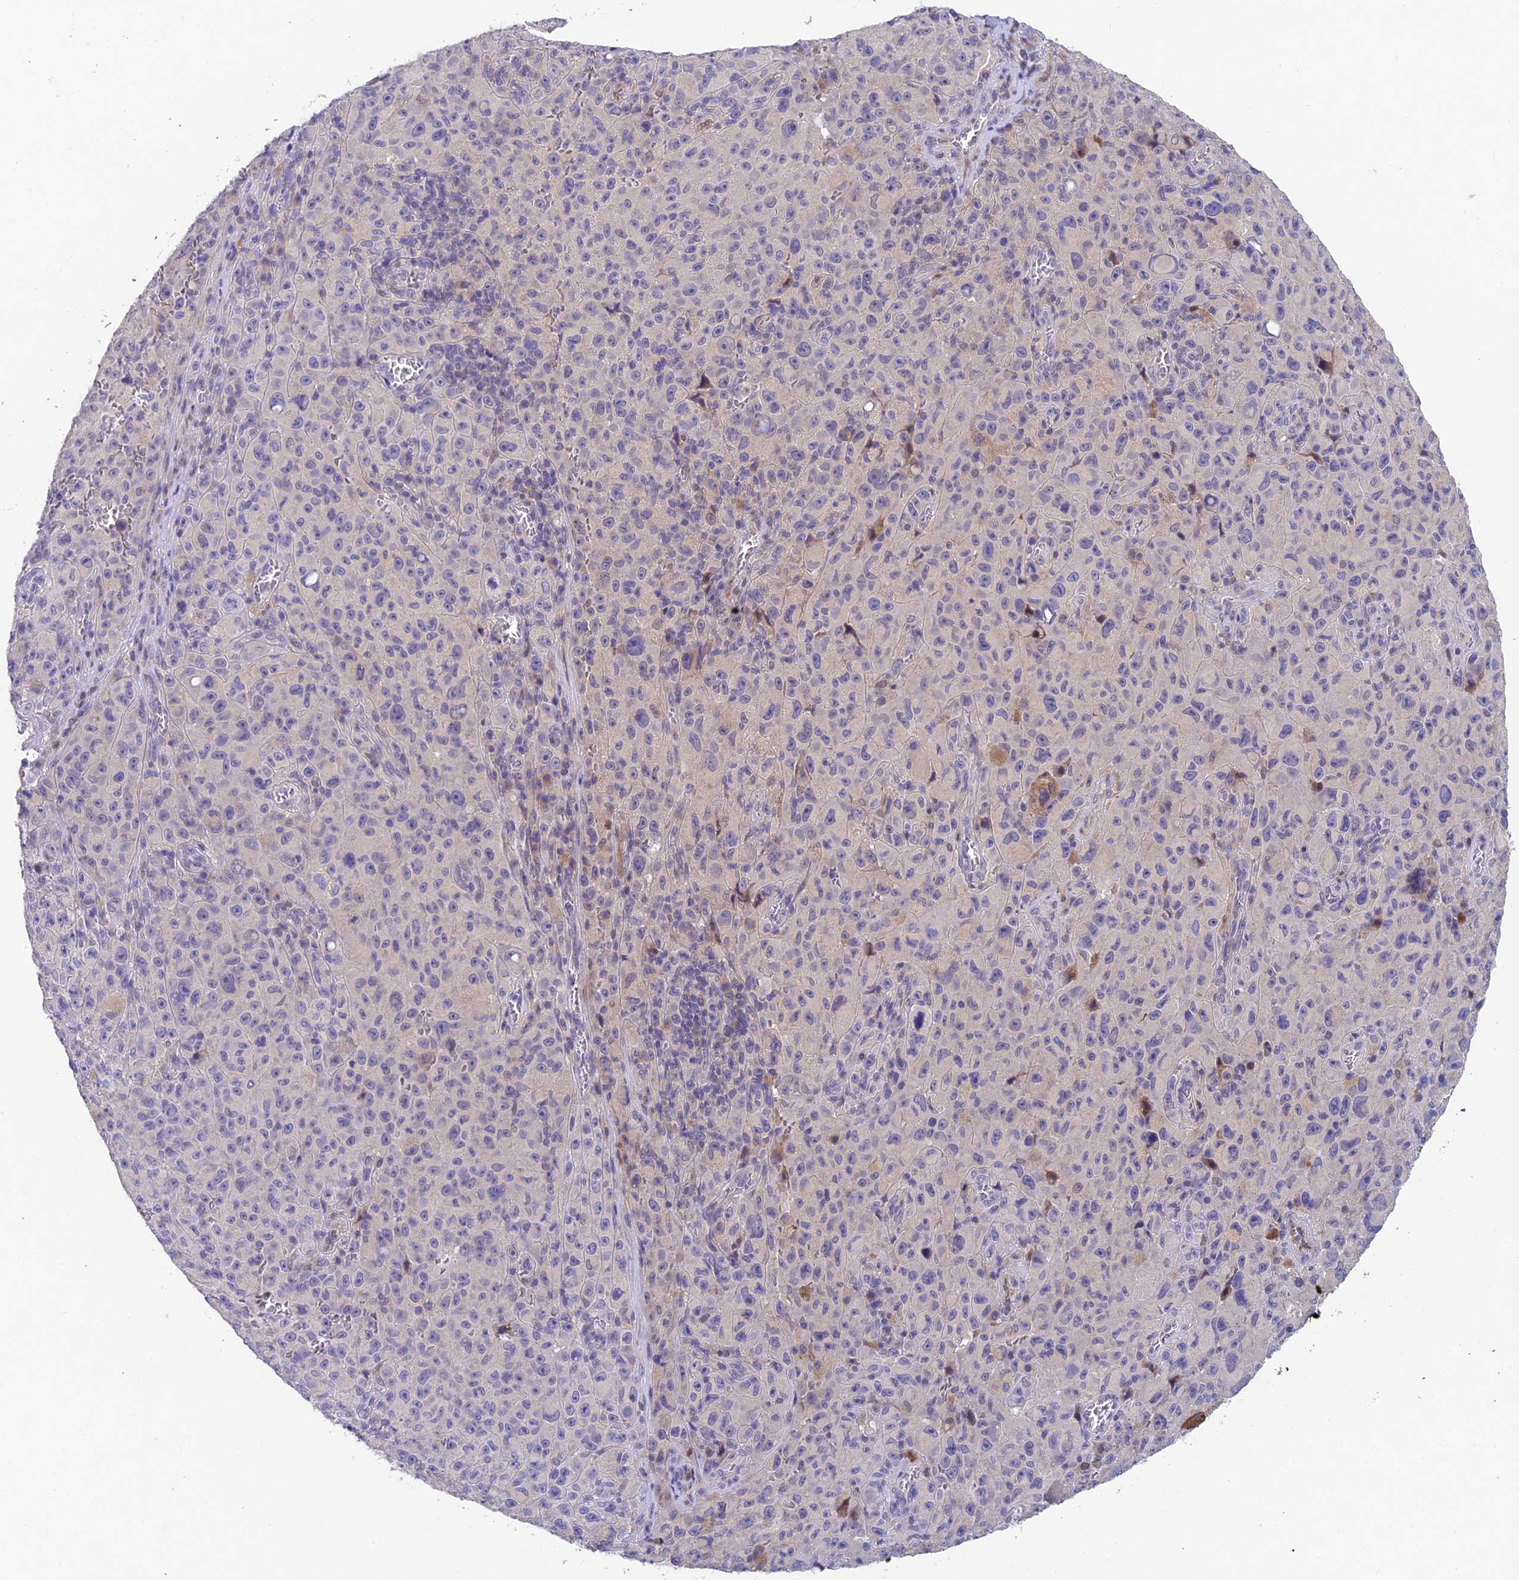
{"staining": {"intensity": "negative", "quantity": "none", "location": "none"}, "tissue": "melanoma", "cell_type": "Tumor cells", "image_type": "cancer", "snomed": [{"axis": "morphology", "description": "Malignant melanoma, NOS"}, {"axis": "topography", "description": "Skin"}], "caption": "DAB (3,3'-diaminobenzidine) immunohistochemical staining of human malignant melanoma exhibits no significant positivity in tumor cells. (DAB (3,3'-diaminobenzidine) immunohistochemistry with hematoxylin counter stain).", "gene": "NSMCE1", "patient": {"sex": "female", "age": 82}}